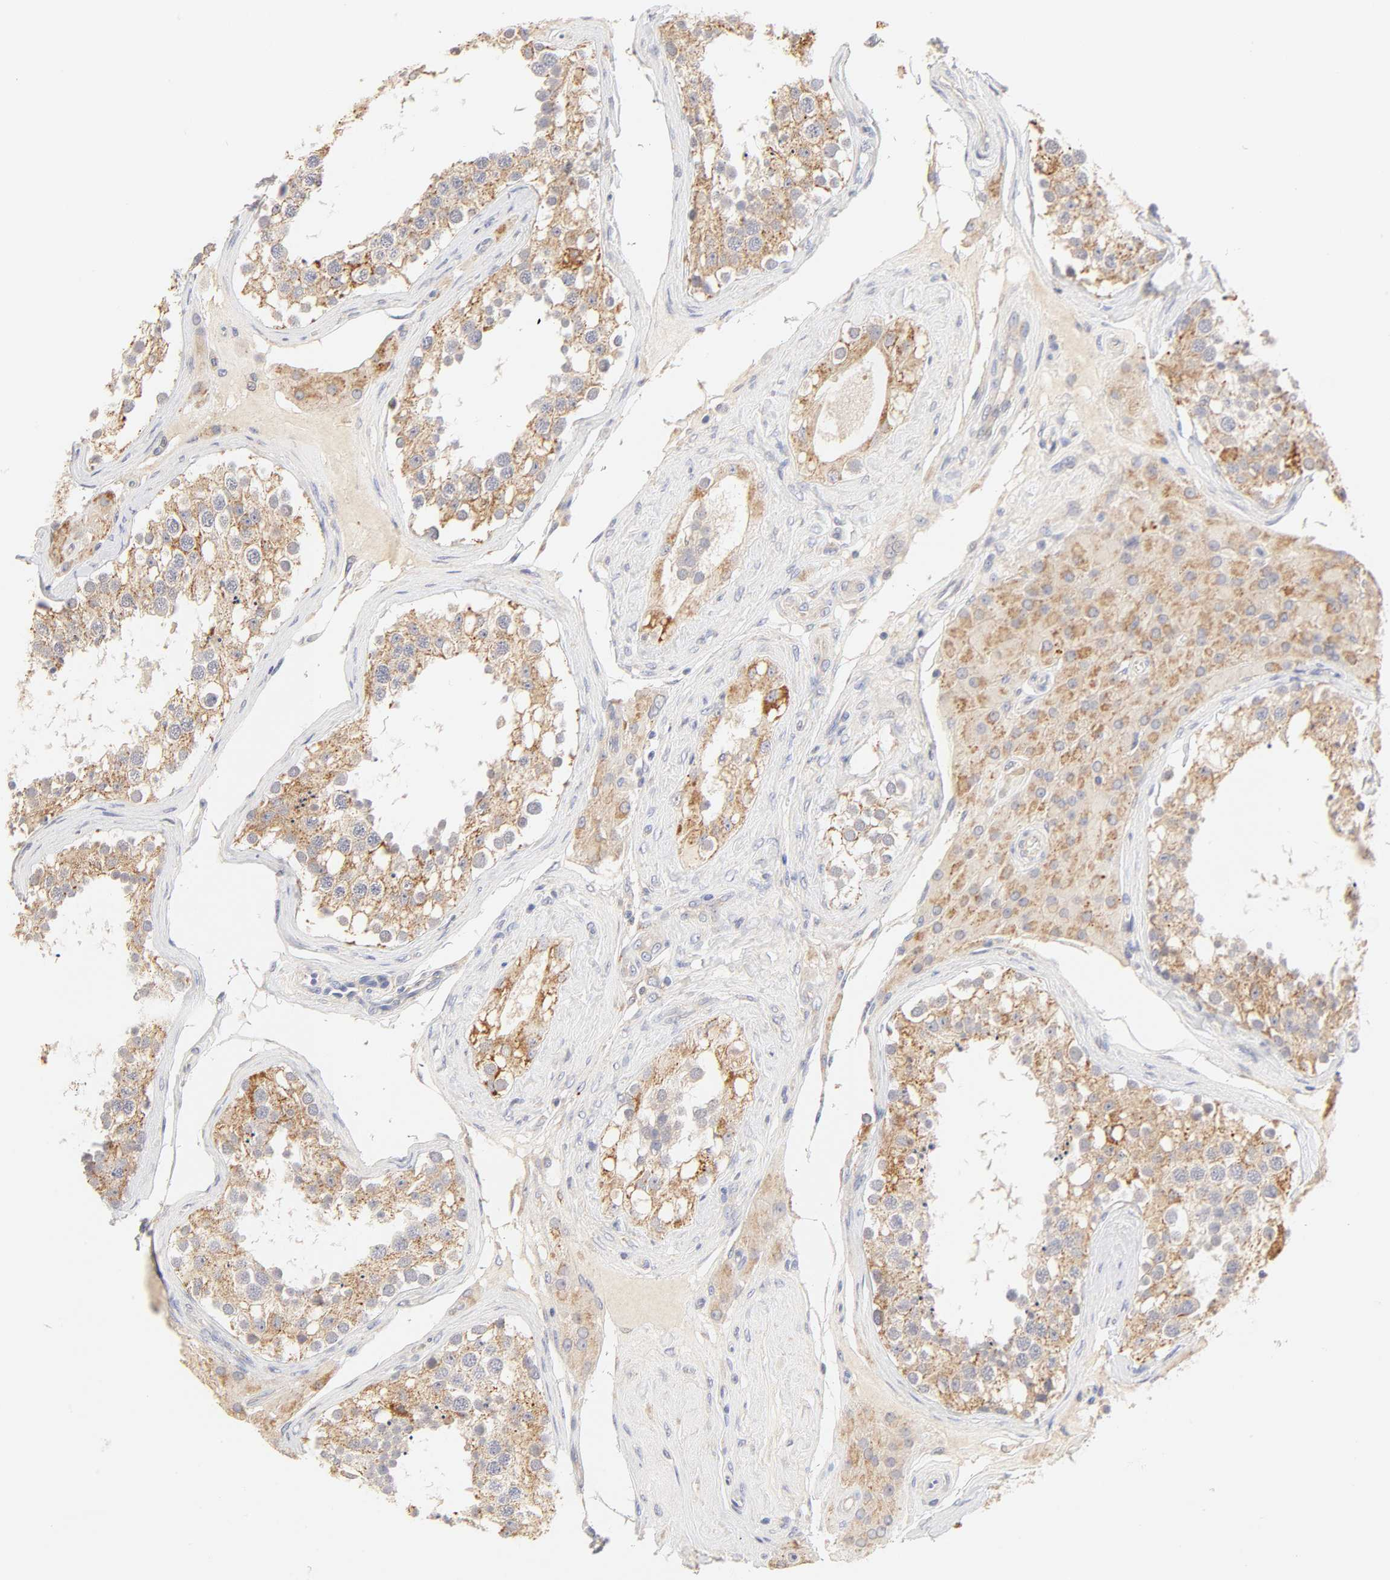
{"staining": {"intensity": "moderate", "quantity": ">75%", "location": "cytoplasmic/membranous"}, "tissue": "testis", "cell_type": "Cells in seminiferous ducts", "image_type": "normal", "snomed": [{"axis": "morphology", "description": "Normal tissue, NOS"}, {"axis": "topography", "description": "Testis"}], "caption": "Testis stained for a protein (brown) demonstrates moderate cytoplasmic/membranous positive staining in approximately >75% of cells in seminiferous ducts.", "gene": "MTERF2", "patient": {"sex": "male", "age": 68}}